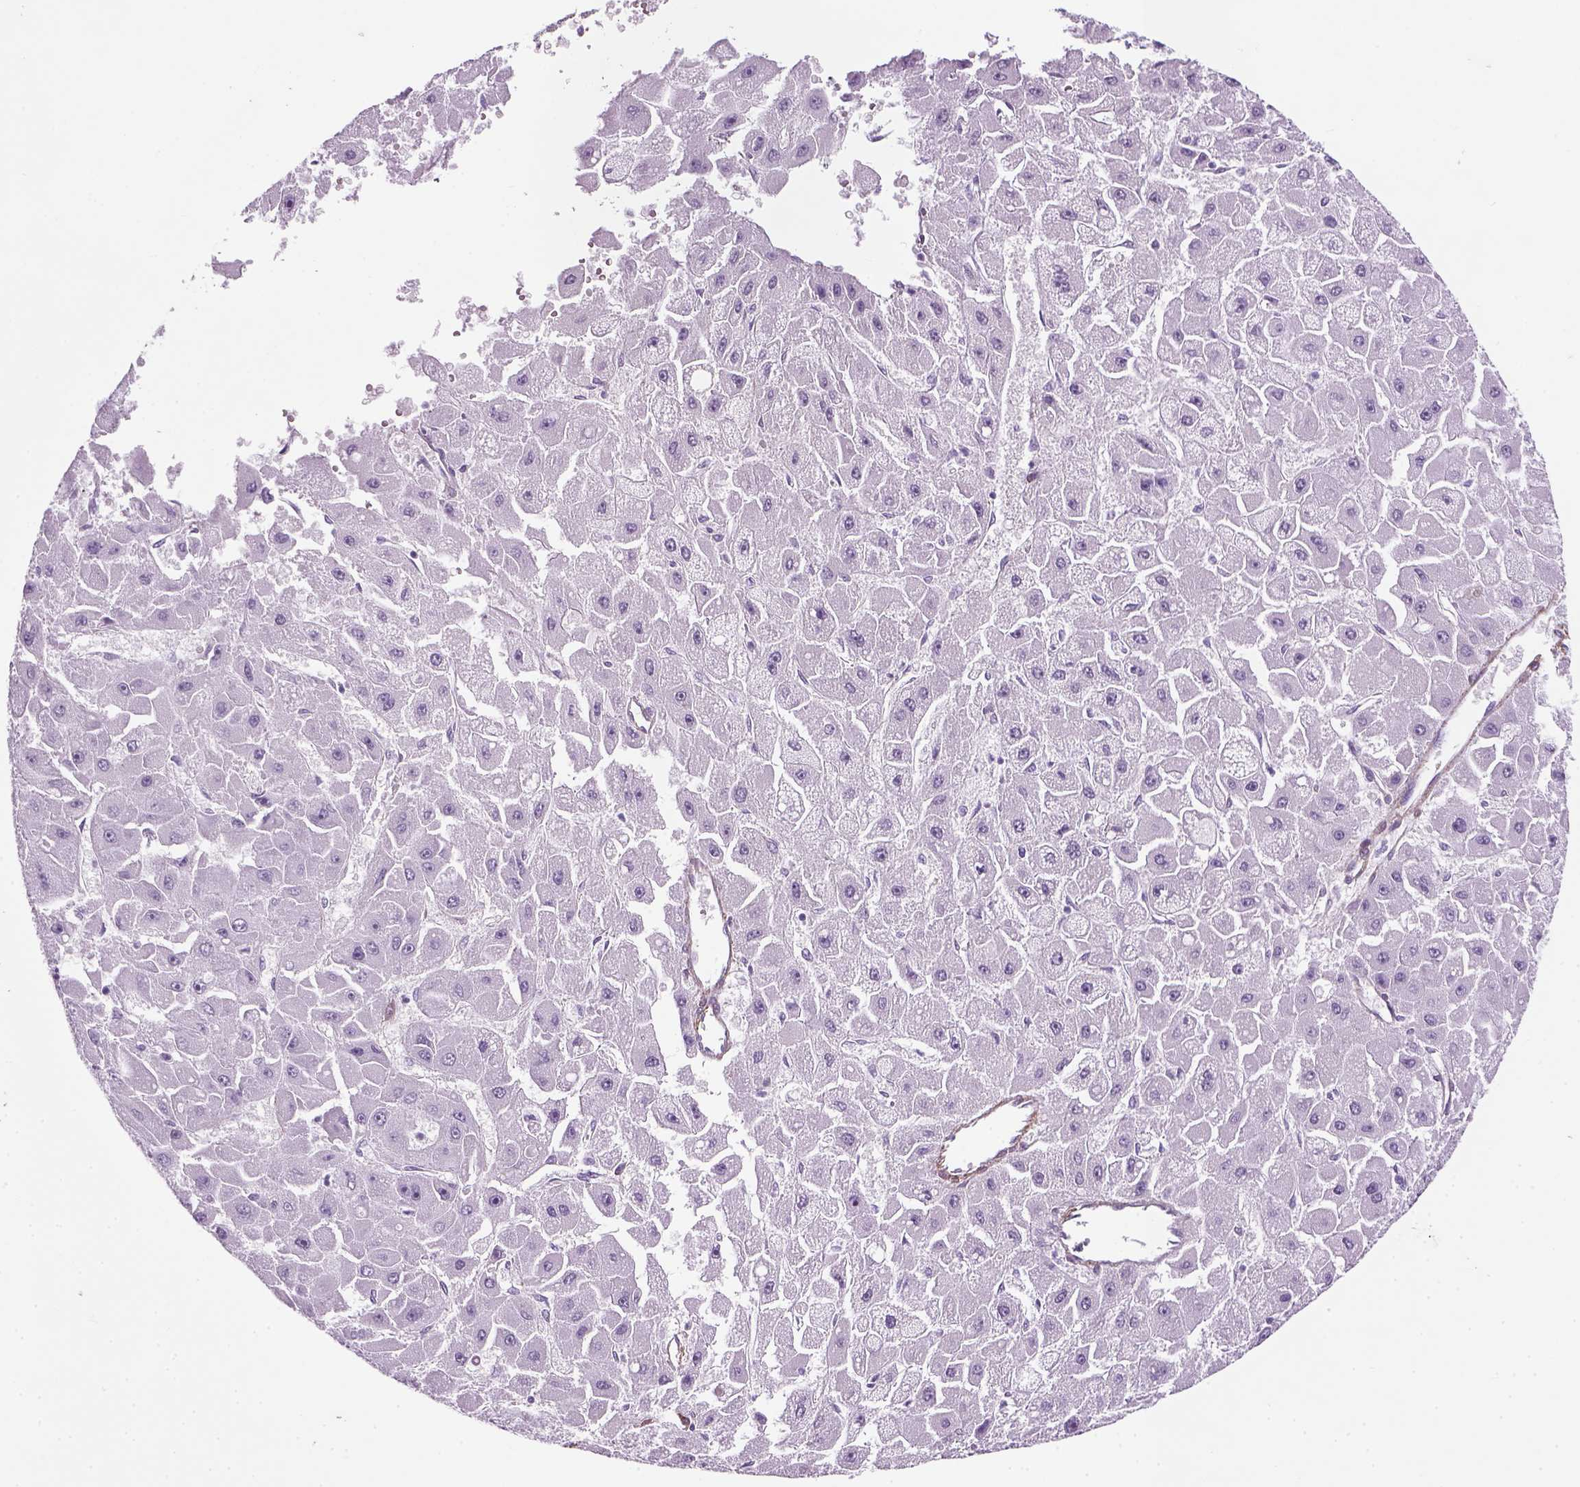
{"staining": {"intensity": "negative", "quantity": "none", "location": "none"}, "tissue": "liver cancer", "cell_type": "Tumor cells", "image_type": "cancer", "snomed": [{"axis": "morphology", "description": "Carcinoma, Hepatocellular, NOS"}, {"axis": "topography", "description": "Liver"}], "caption": "DAB (3,3'-diaminobenzidine) immunohistochemical staining of liver cancer (hepatocellular carcinoma) displays no significant positivity in tumor cells.", "gene": "FAM161A", "patient": {"sex": "female", "age": 25}}